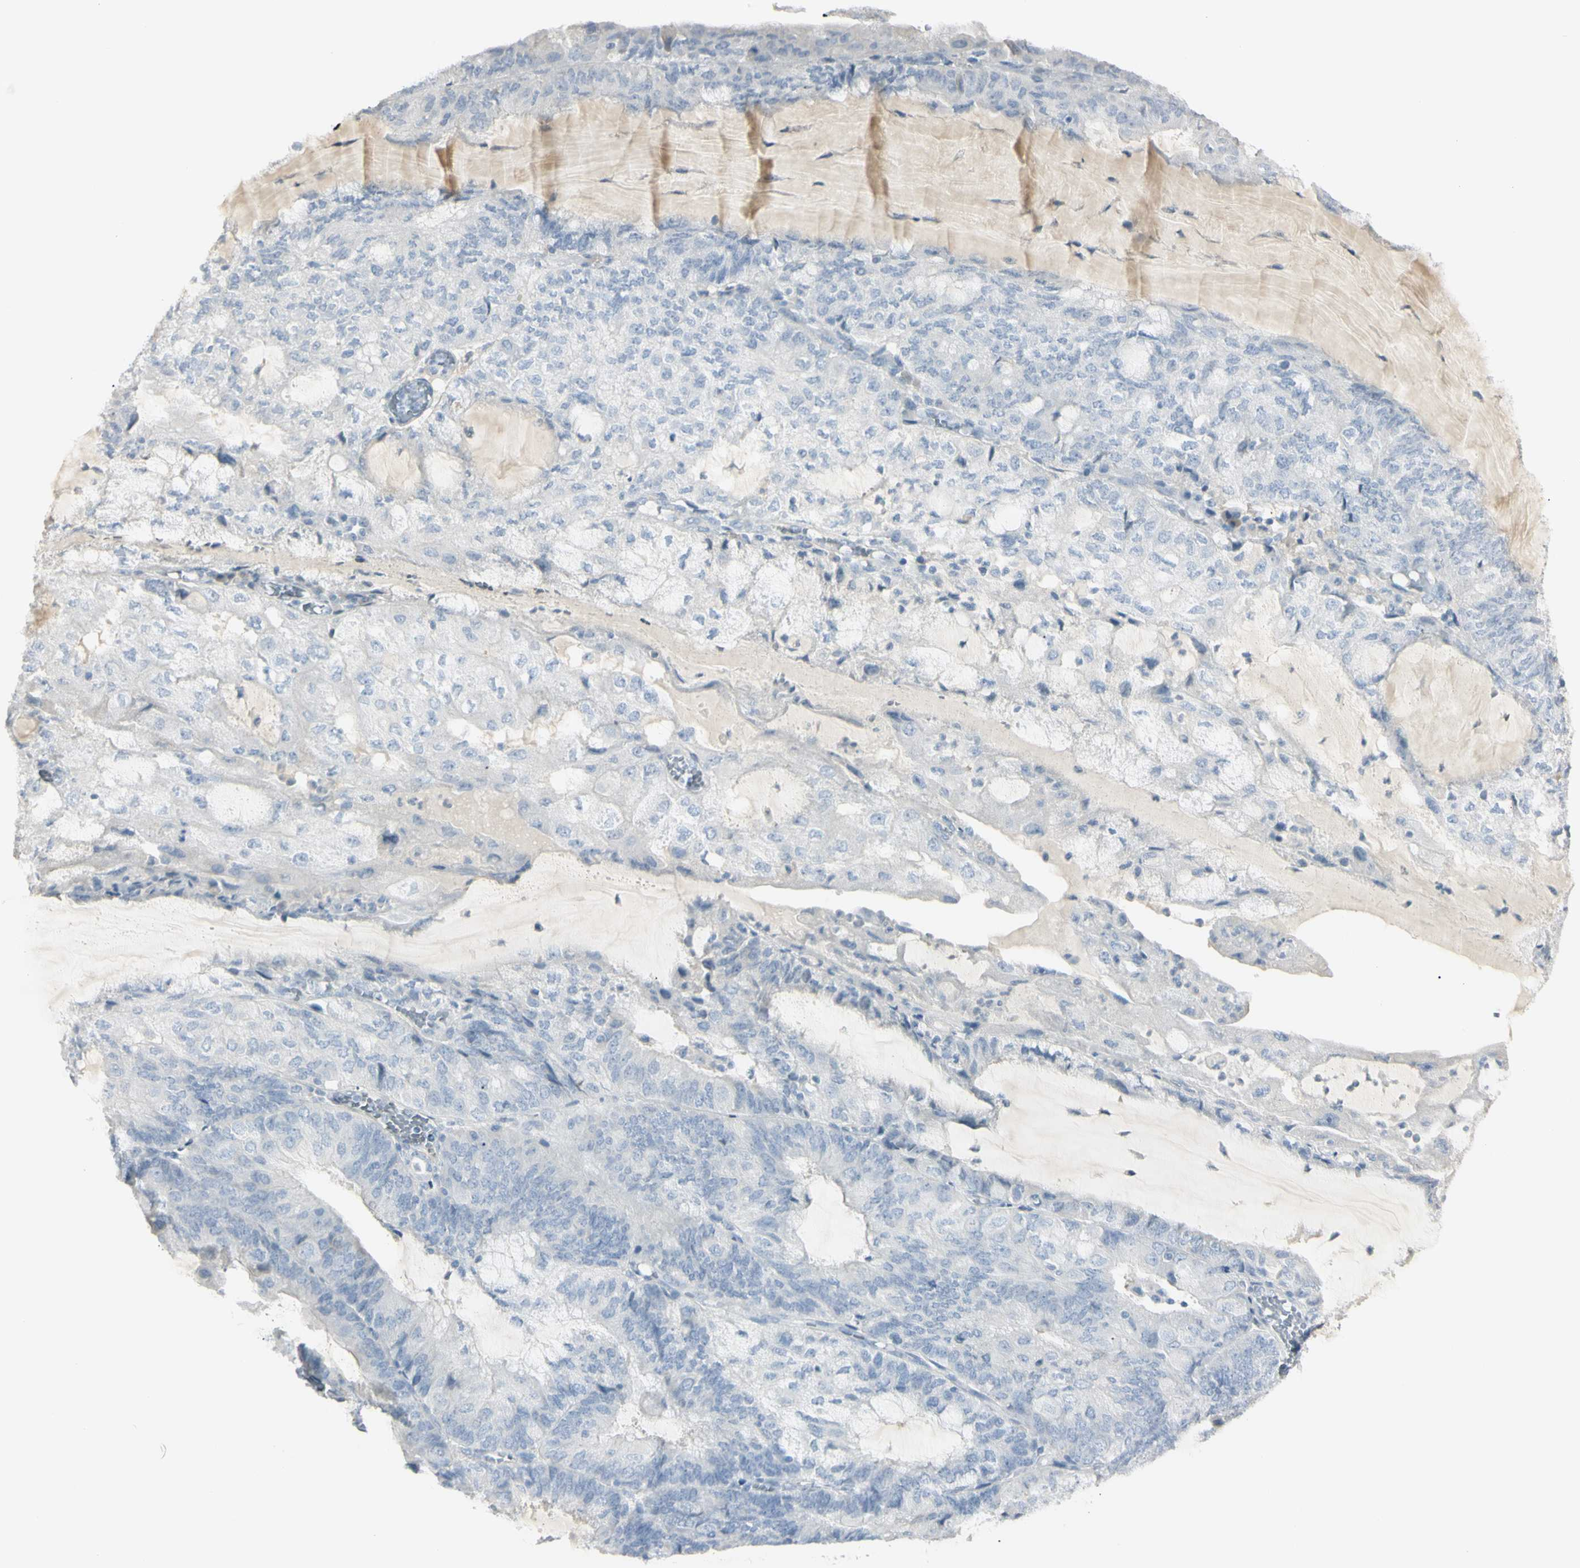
{"staining": {"intensity": "negative", "quantity": "none", "location": "none"}, "tissue": "endometrial cancer", "cell_type": "Tumor cells", "image_type": "cancer", "snomed": [{"axis": "morphology", "description": "Adenocarcinoma, NOS"}, {"axis": "topography", "description": "Endometrium"}], "caption": "There is no significant expression in tumor cells of endometrial cancer.", "gene": "PIP", "patient": {"sex": "female", "age": 81}}